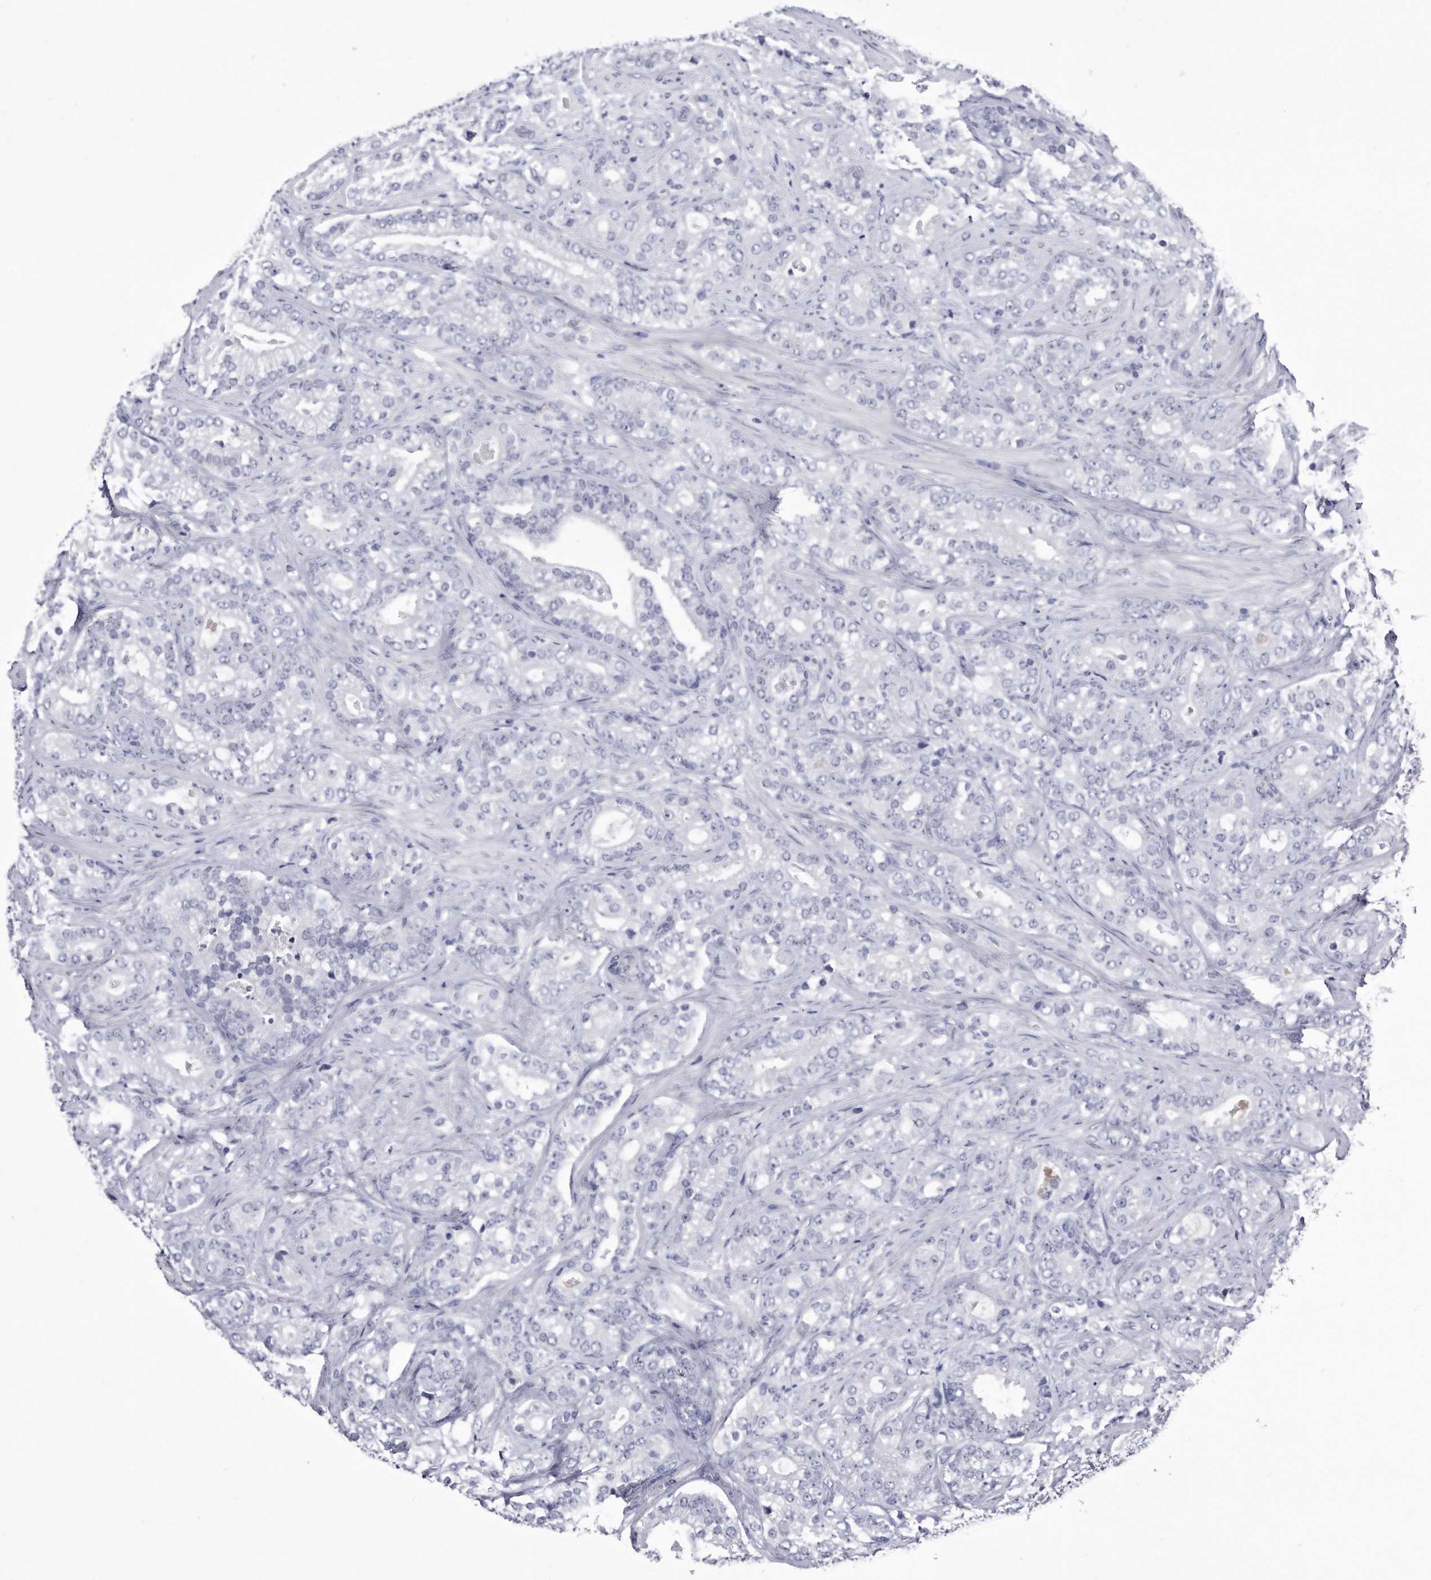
{"staining": {"intensity": "negative", "quantity": "none", "location": "none"}, "tissue": "prostate cancer", "cell_type": "Tumor cells", "image_type": "cancer", "snomed": [{"axis": "morphology", "description": "Adenocarcinoma, High grade"}, {"axis": "topography", "description": "Prostate and seminal vesicle, NOS"}], "caption": "A photomicrograph of human prostate cancer is negative for staining in tumor cells. The staining was performed using DAB to visualize the protein expression in brown, while the nuclei were stained in blue with hematoxylin (Magnification: 20x).", "gene": "KCTD8", "patient": {"sex": "male", "age": 67}}